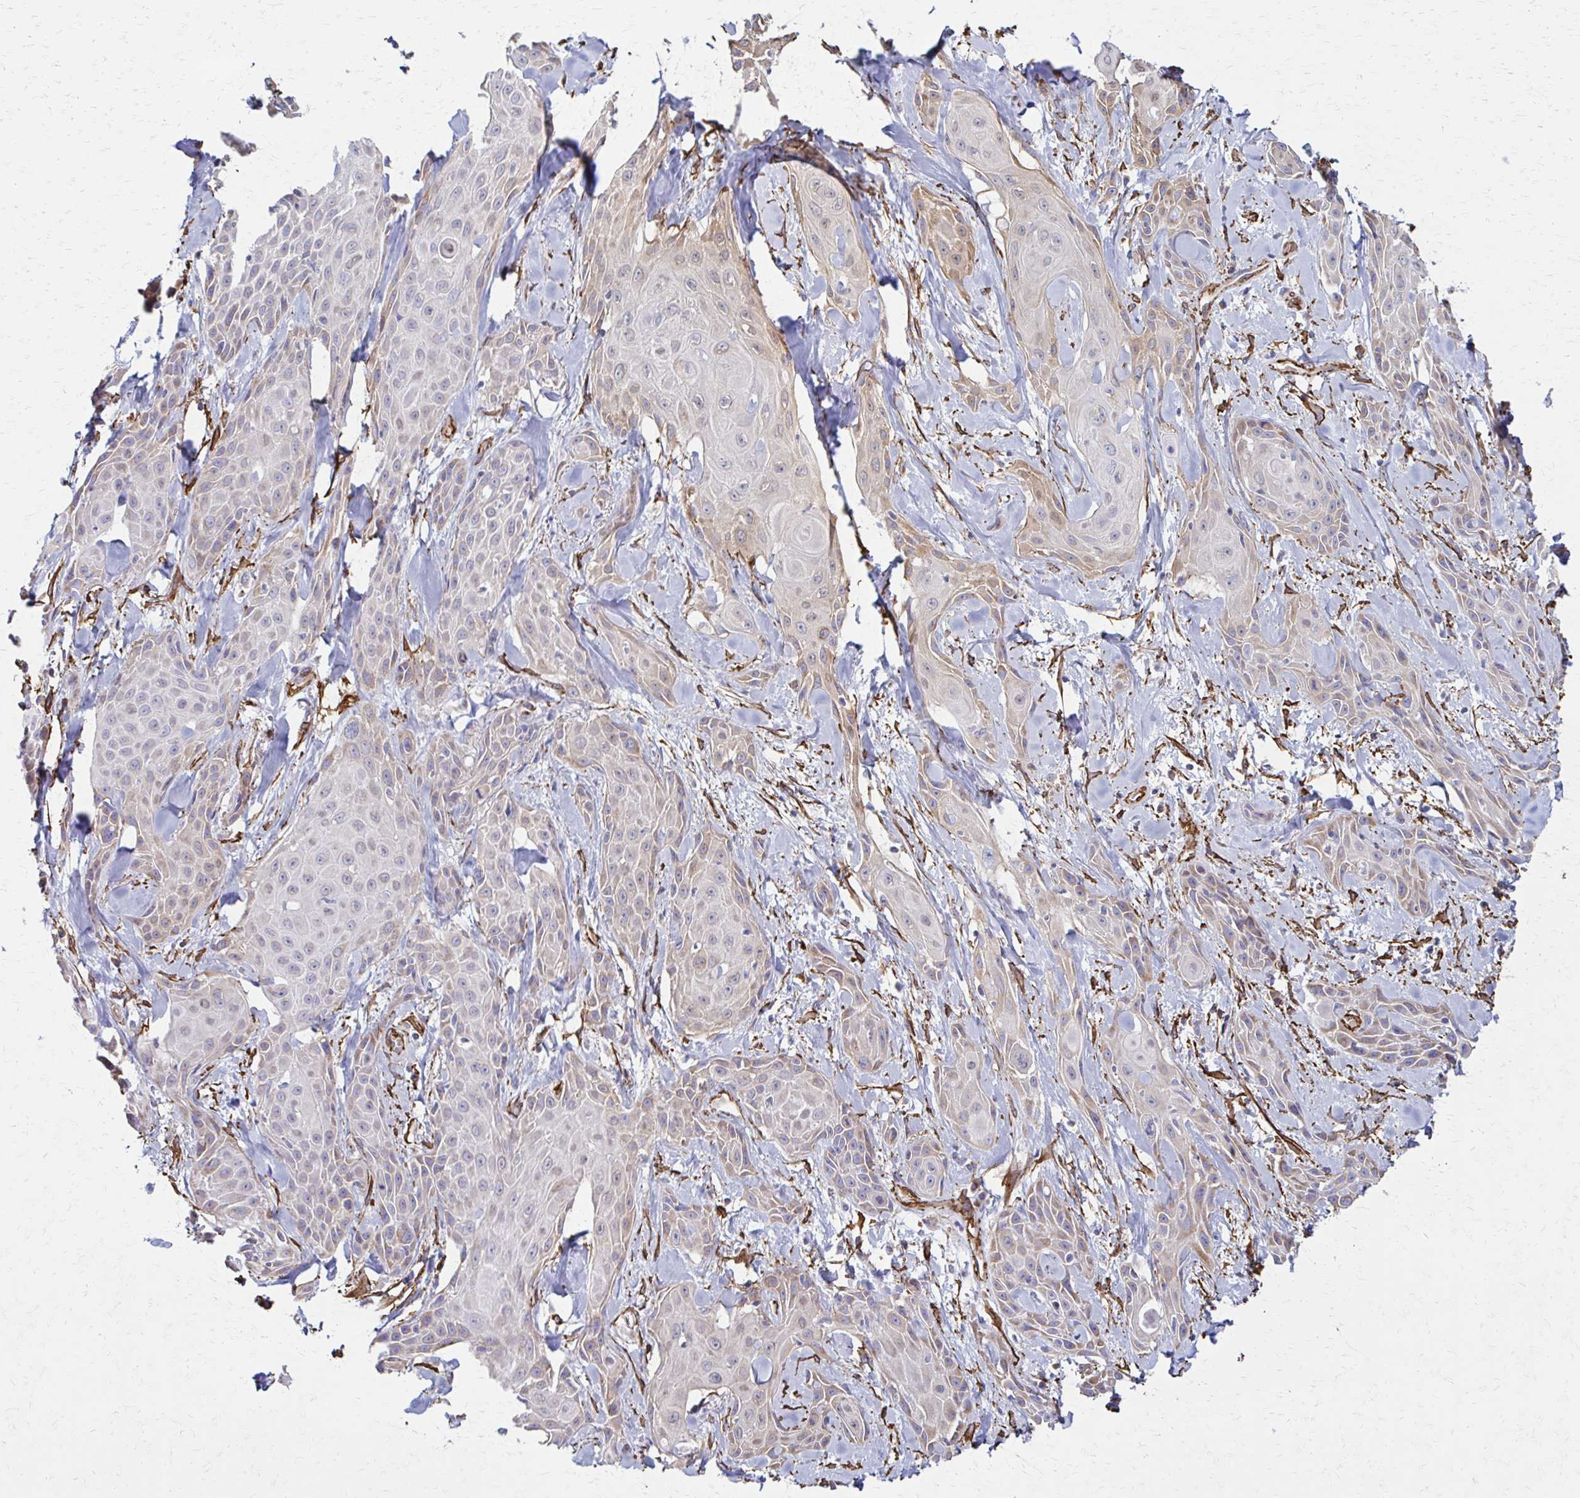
{"staining": {"intensity": "moderate", "quantity": "<25%", "location": "cytoplasmic/membranous"}, "tissue": "skin cancer", "cell_type": "Tumor cells", "image_type": "cancer", "snomed": [{"axis": "morphology", "description": "Squamous cell carcinoma, NOS"}, {"axis": "topography", "description": "Skin"}, {"axis": "topography", "description": "Anal"}], "caption": "Human skin cancer (squamous cell carcinoma) stained for a protein (brown) displays moderate cytoplasmic/membranous positive positivity in about <25% of tumor cells.", "gene": "TIMMDC1", "patient": {"sex": "male", "age": 64}}